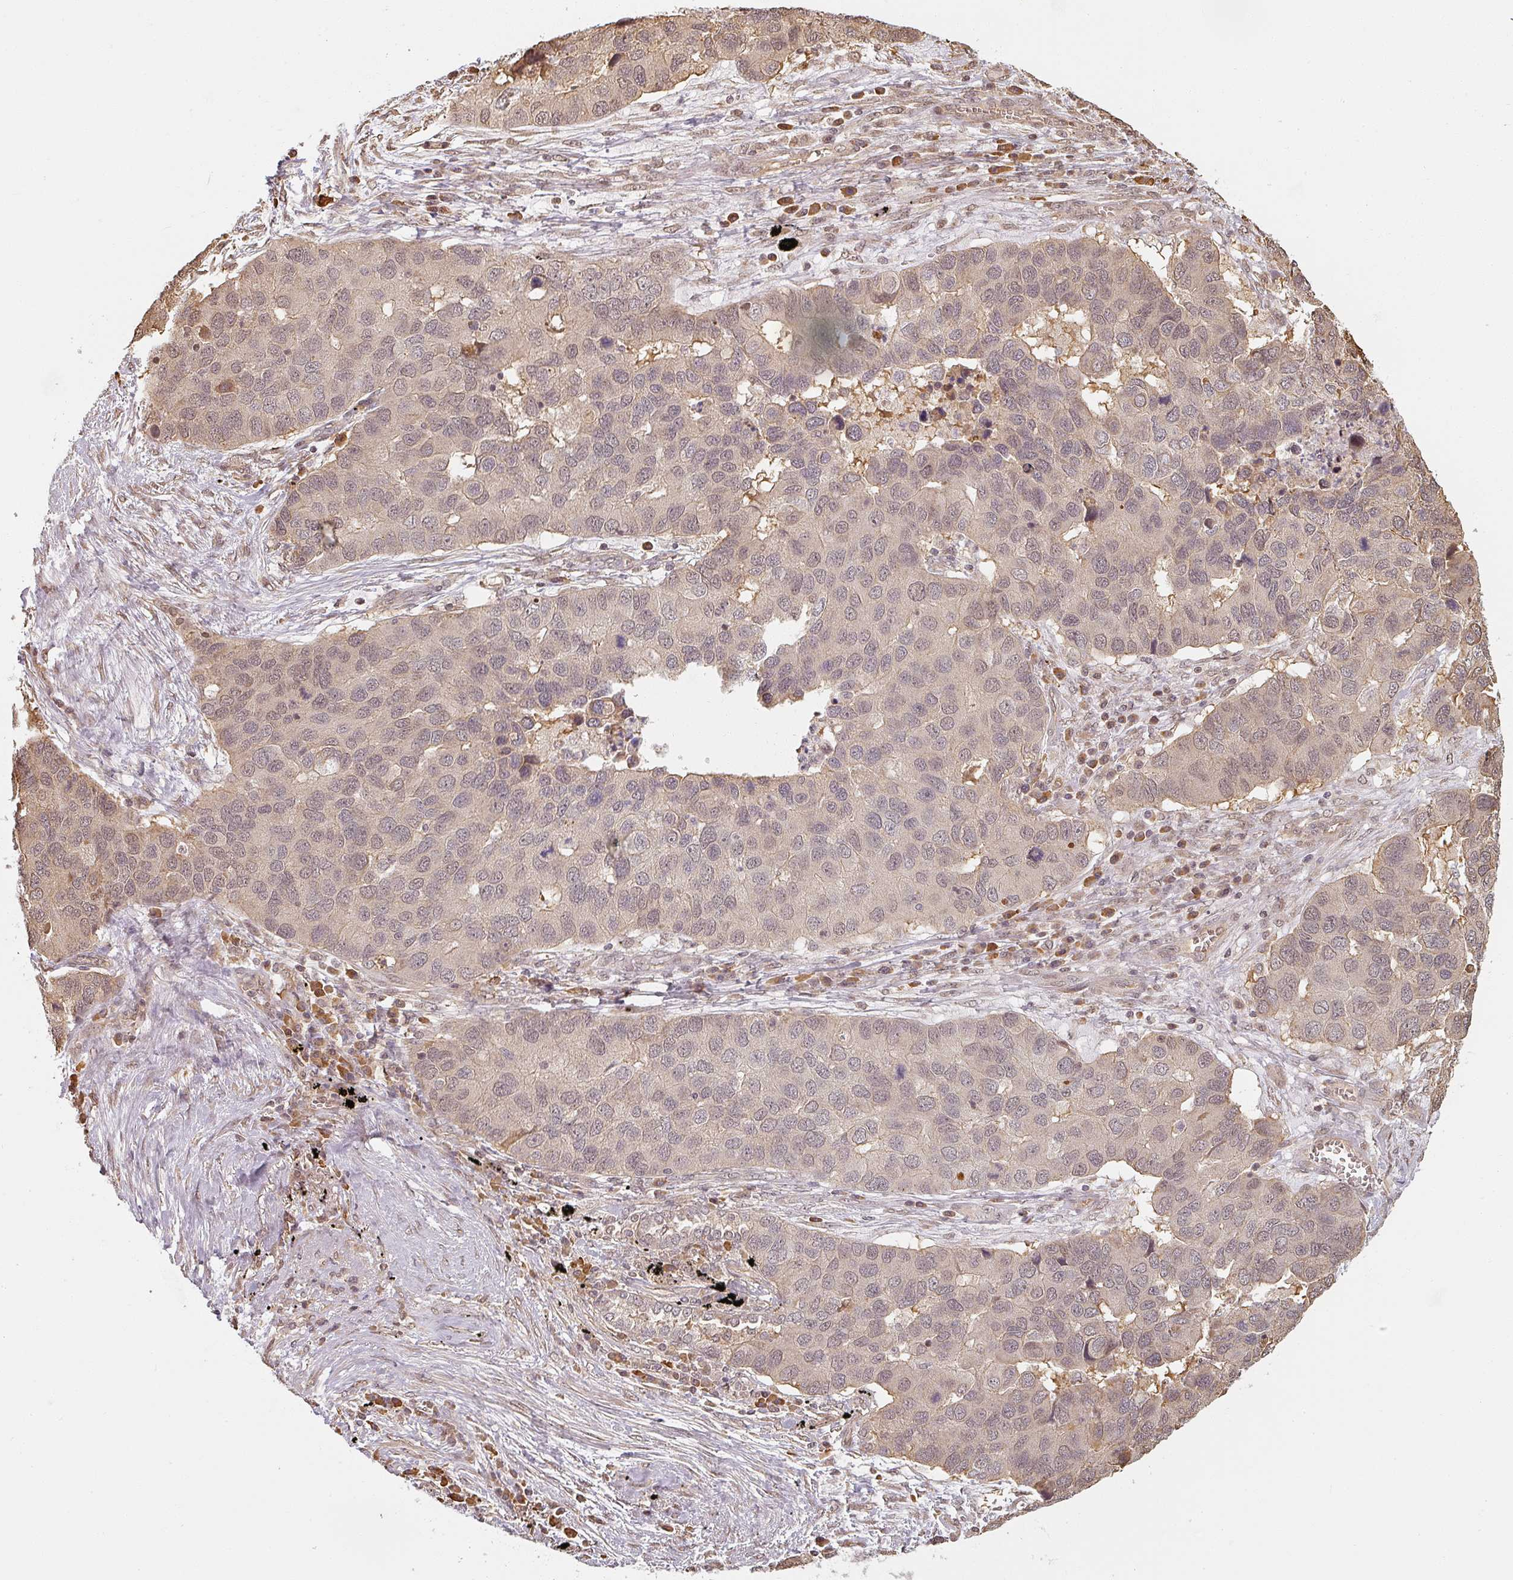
{"staining": {"intensity": "weak", "quantity": "25%-75%", "location": "nuclear"}, "tissue": "lung cancer", "cell_type": "Tumor cells", "image_type": "cancer", "snomed": [{"axis": "morphology", "description": "Aneuploidy"}, {"axis": "morphology", "description": "Adenocarcinoma, NOS"}, {"axis": "topography", "description": "Lymph node"}, {"axis": "topography", "description": "Lung"}], "caption": "The image exhibits a brown stain indicating the presence of a protein in the nuclear of tumor cells in lung cancer. (brown staining indicates protein expression, while blue staining denotes nuclei).", "gene": "MED19", "patient": {"sex": "female", "age": 74}}